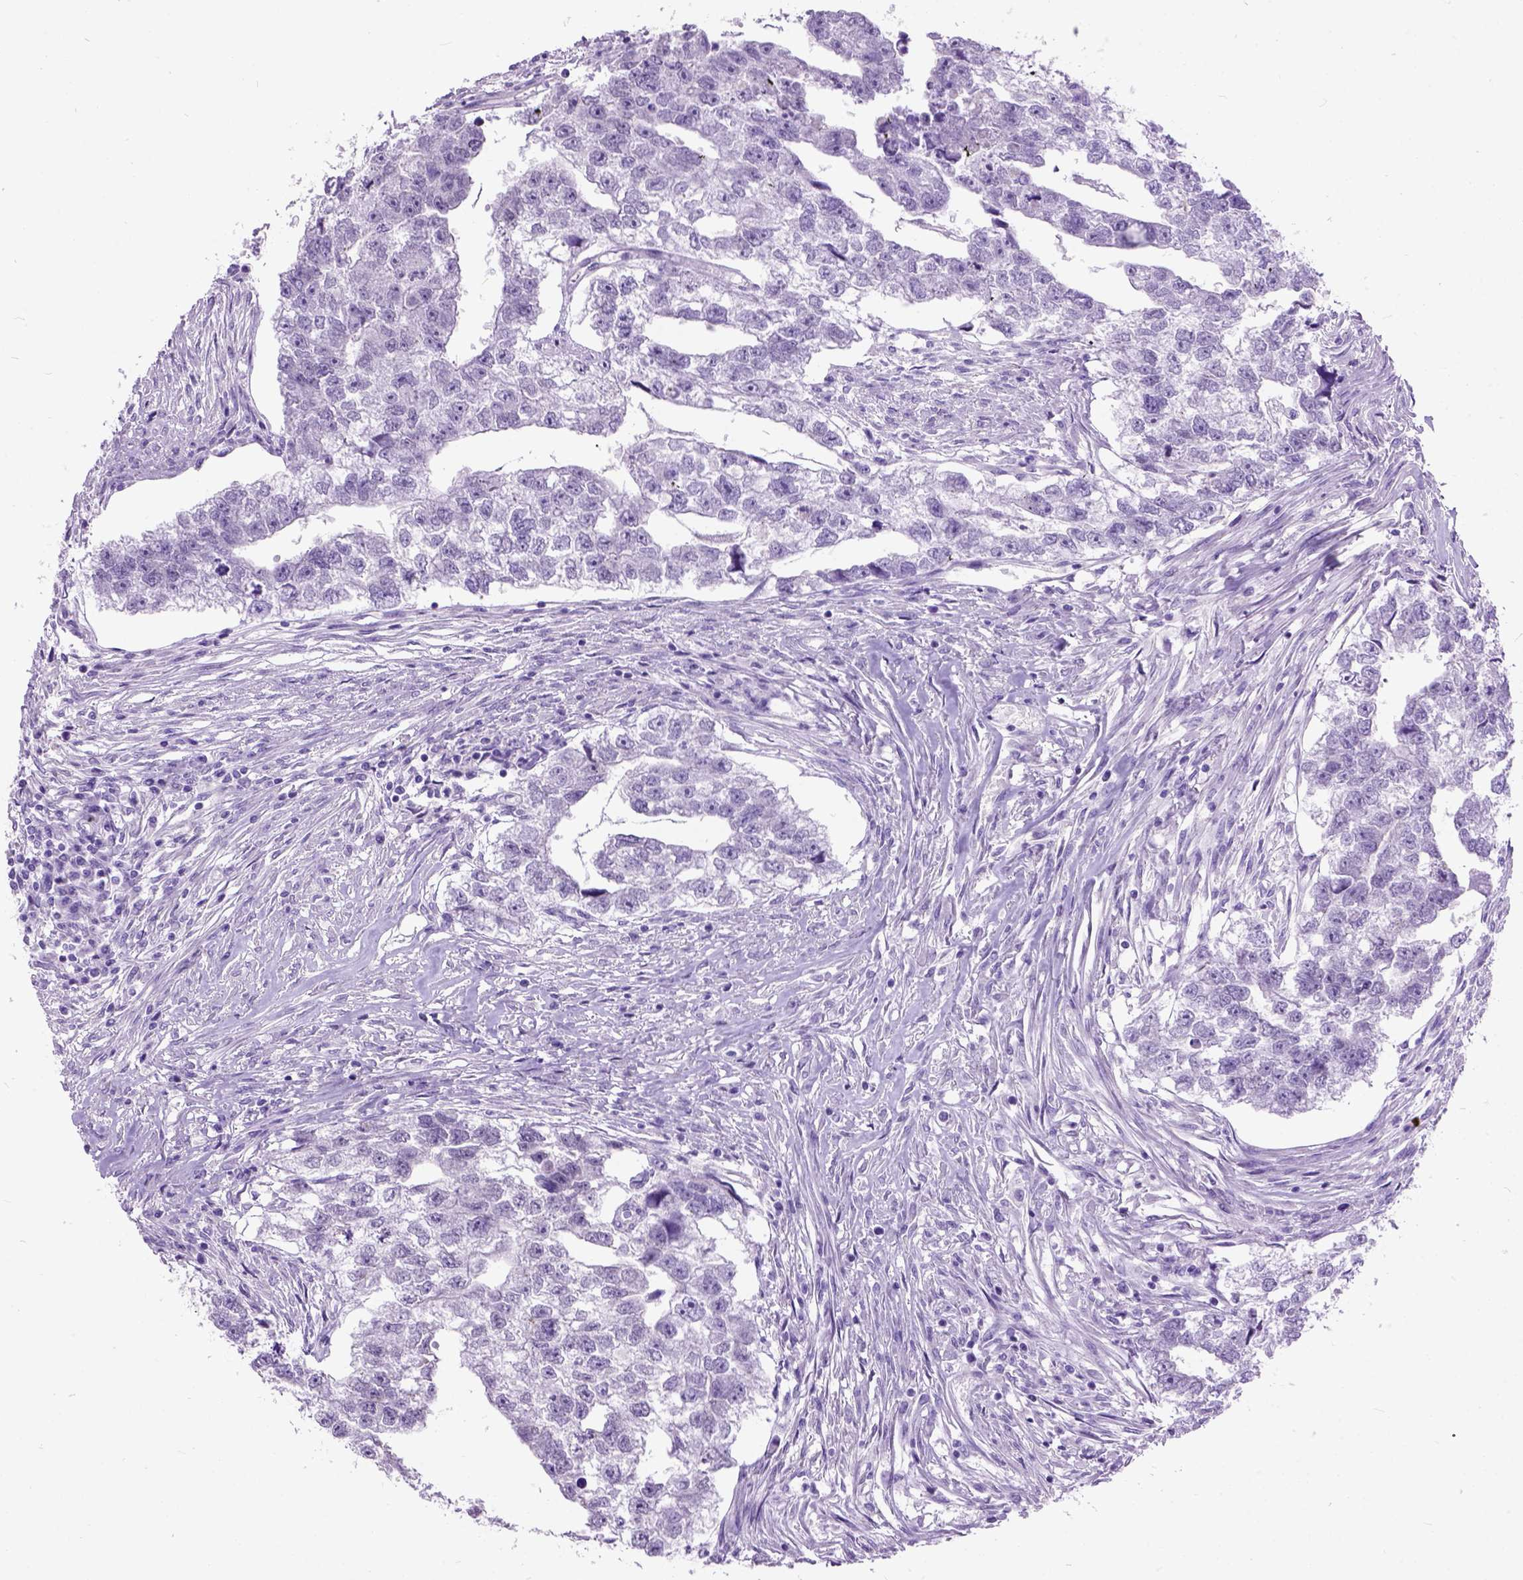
{"staining": {"intensity": "negative", "quantity": "none", "location": "none"}, "tissue": "testis cancer", "cell_type": "Tumor cells", "image_type": "cancer", "snomed": [{"axis": "morphology", "description": "Carcinoma, Embryonal, NOS"}, {"axis": "morphology", "description": "Teratoma, malignant, NOS"}, {"axis": "topography", "description": "Testis"}], "caption": "This is an IHC photomicrograph of teratoma (malignant) (testis). There is no expression in tumor cells.", "gene": "MAPT", "patient": {"sex": "male", "age": 44}}